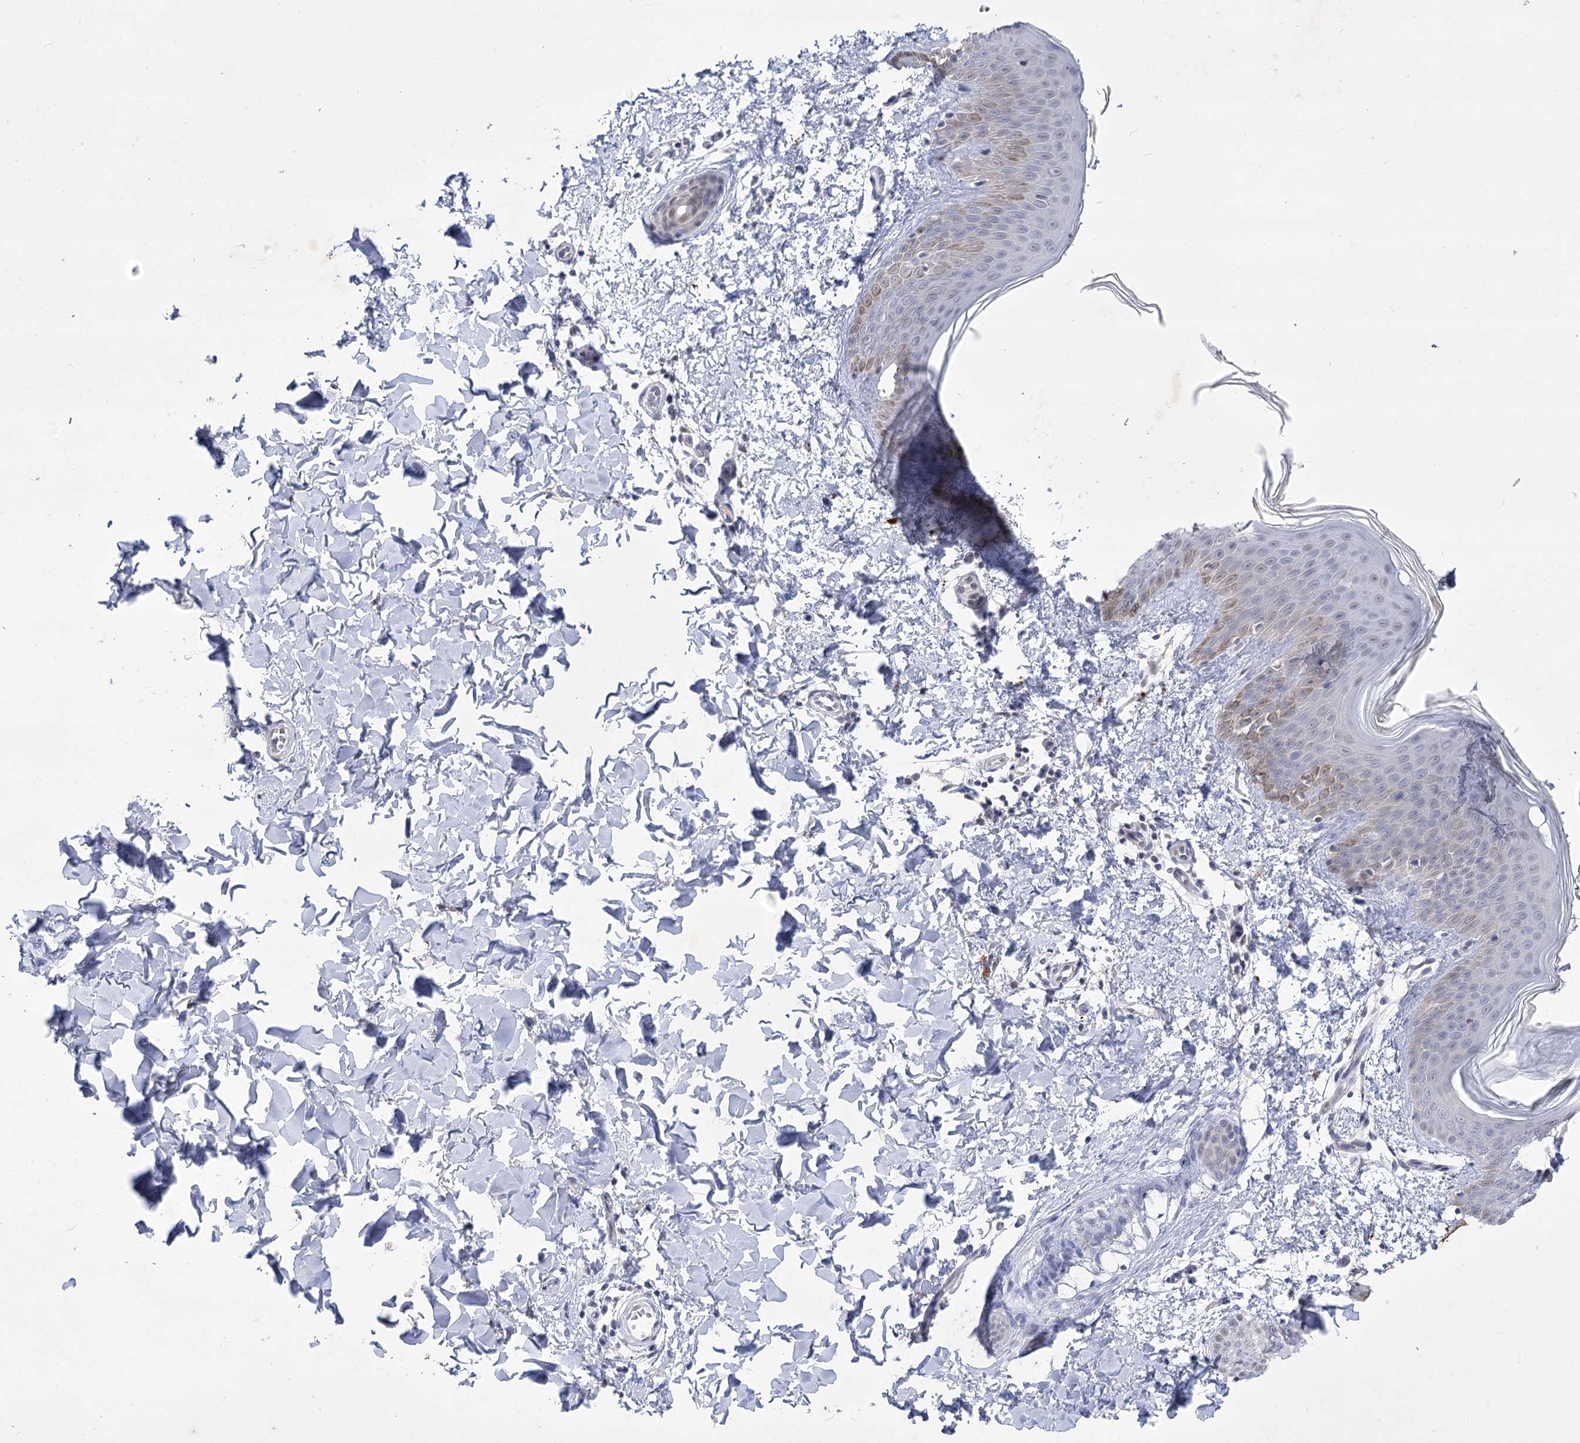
{"staining": {"intensity": "negative", "quantity": "none", "location": "none"}, "tissue": "skin", "cell_type": "Fibroblasts", "image_type": "normal", "snomed": [{"axis": "morphology", "description": "Normal tissue, NOS"}, {"axis": "topography", "description": "Skin"}], "caption": "The photomicrograph shows no staining of fibroblasts in normal skin. Nuclei are stained in blue.", "gene": "SIAE", "patient": {"sex": "male", "age": 36}}